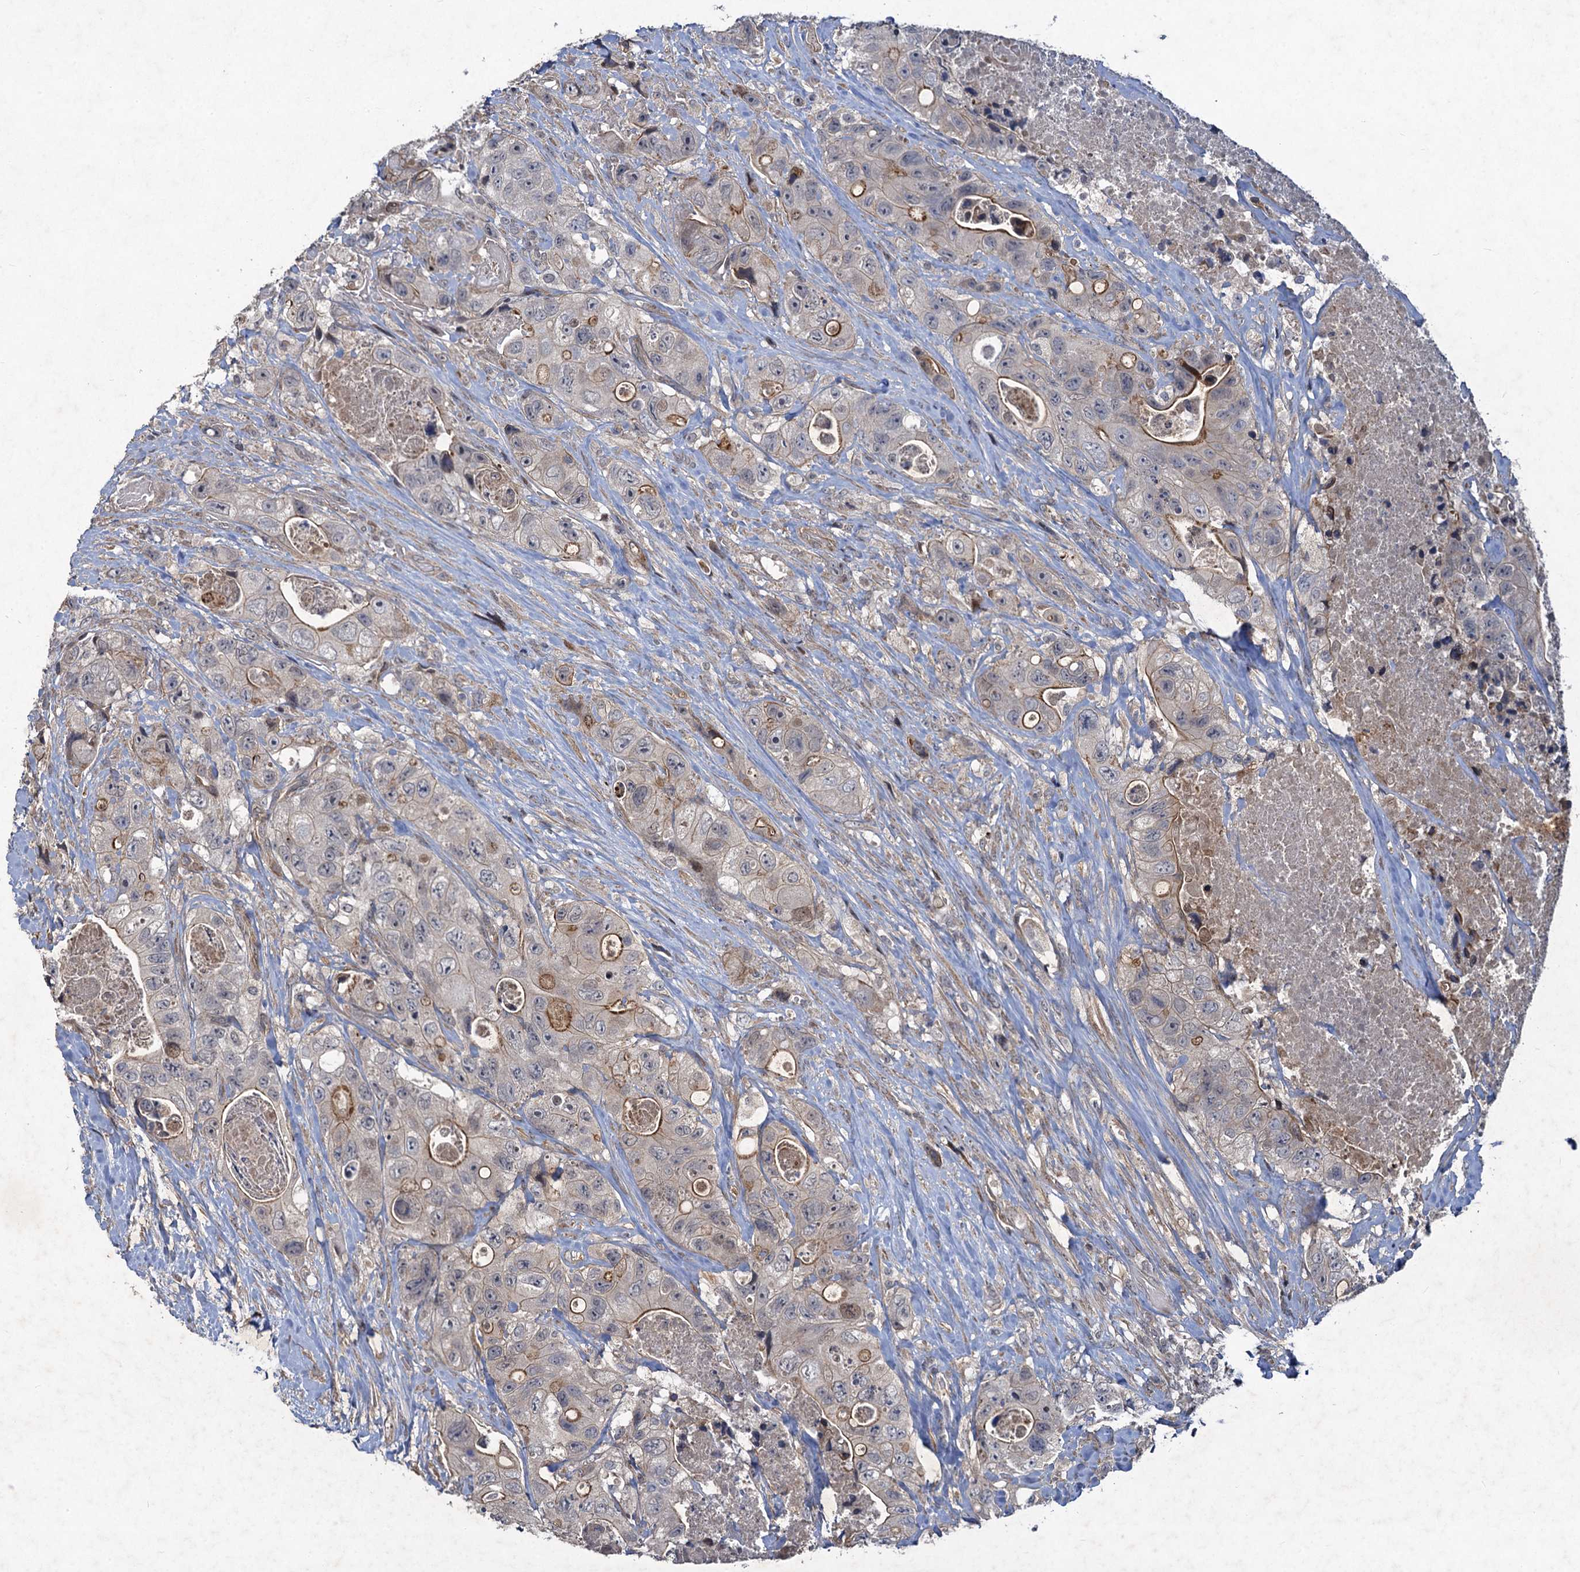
{"staining": {"intensity": "moderate", "quantity": "<25%", "location": "cytoplasmic/membranous"}, "tissue": "colorectal cancer", "cell_type": "Tumor cells", "image_type": "cancer", "snomed": [{"axis": "morphology", "description": "Adenocarcinoma, NOS"}, {"axis": "topography", "description": "Colon"}], "caption": "This histopathology image reveals immunohistochemistry (IHC) staining of human adenocarcinoma (colorectal), with low moderate cytoplasmic/membranous expression in about <25% of tumor cells.", "gene": "NUDT22", "patient": {"sex": "female", "age": 46}}